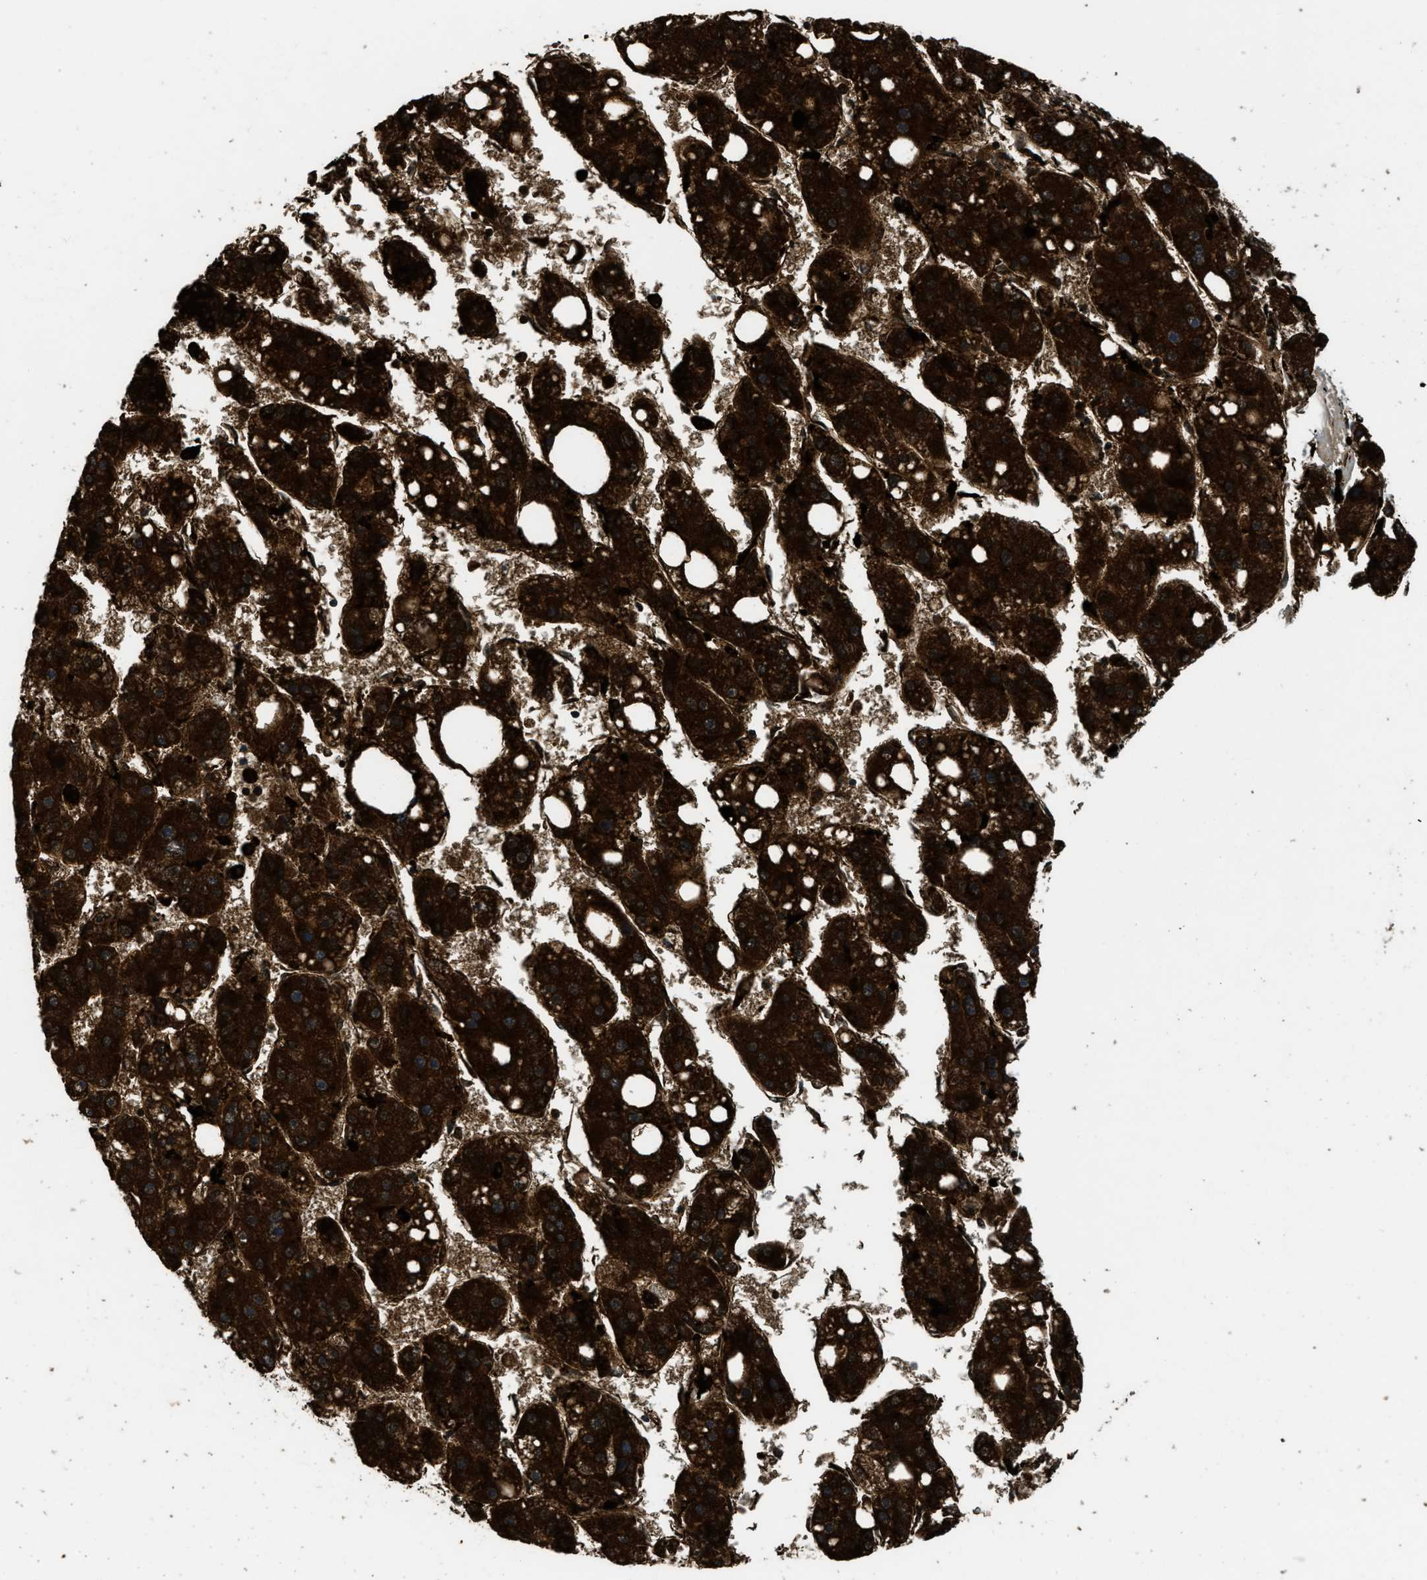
{"staining": {"intensity": "strong", "quantity": ">75%", "location": "cytoplasmic/membranous"}, "tissue": "liver cancer", "cell_type": "Tumor cells", "image_type": "cancer", "snomed": [{"axis": "morphology", "description": "Carcinoma, Hepatocellular, NOS"}, {"axis": "topography", "description": "Liver"}], "caption": "Protein analysis of liver cancer (hepatocellular carcinoma) tissue demonstrates strong cytoplasmic/membranous positivity in approximately >75% of tumor cells.", "gene": "GGH", "patient": {"sex": "female", "age": 61}}